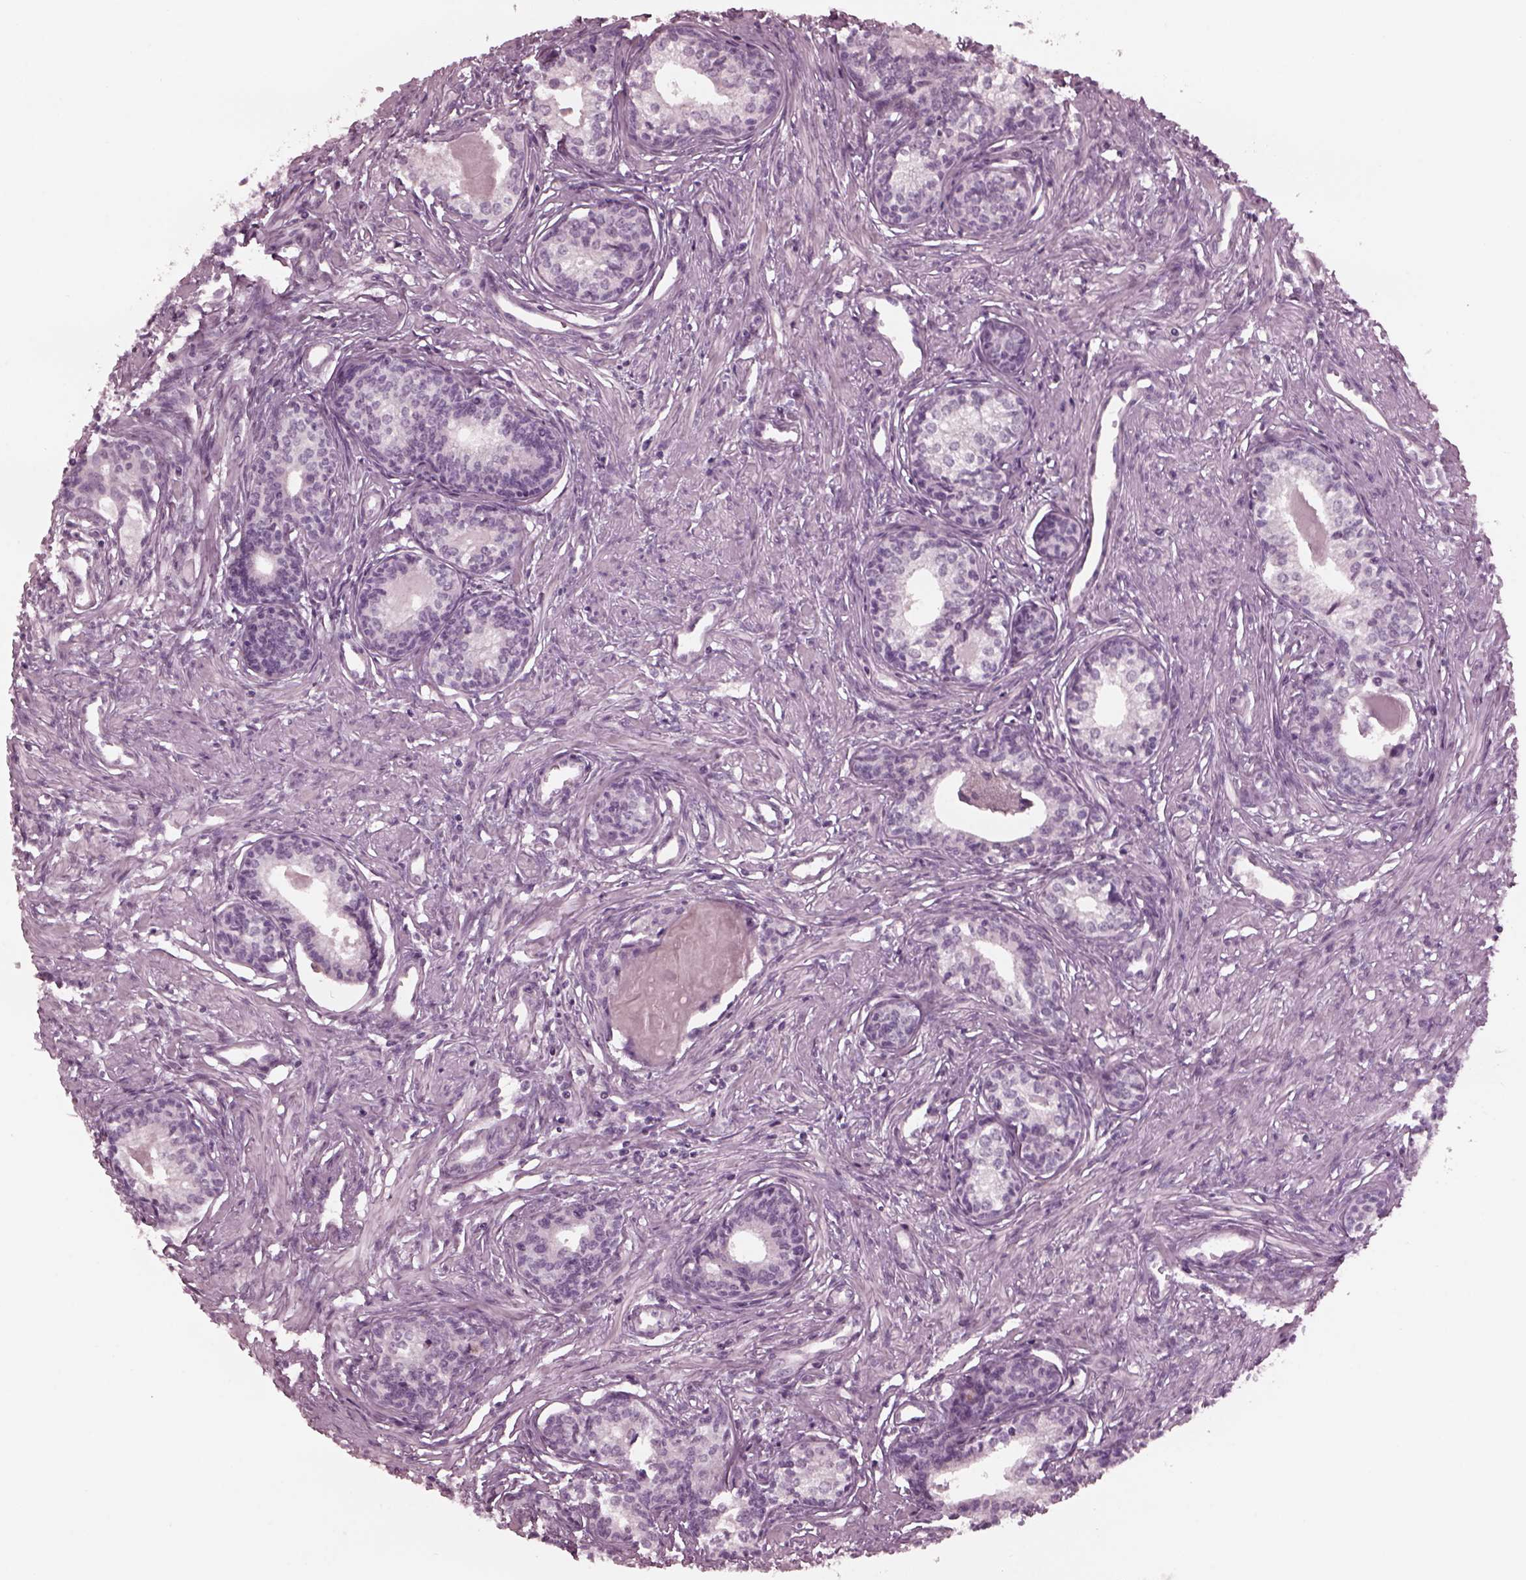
{"staining": {"intensity": "negative", "quantity": "none", "location": "none"}, "tissue": "prostate", "cell_type": "Glandular cells", "image_type": "normal", "snomed": [{"axis": "morphology", "description": "Normal tissue, NOS"}, {"axis": "topography", "description": "Prostate"}], "caption": "A high-resolution photomicrograph shows IHC staining of normal prostate, which shows no significant staining in glandular cells.", "gene": "YY2", "patient": {"sex": "male", "age": 60}}